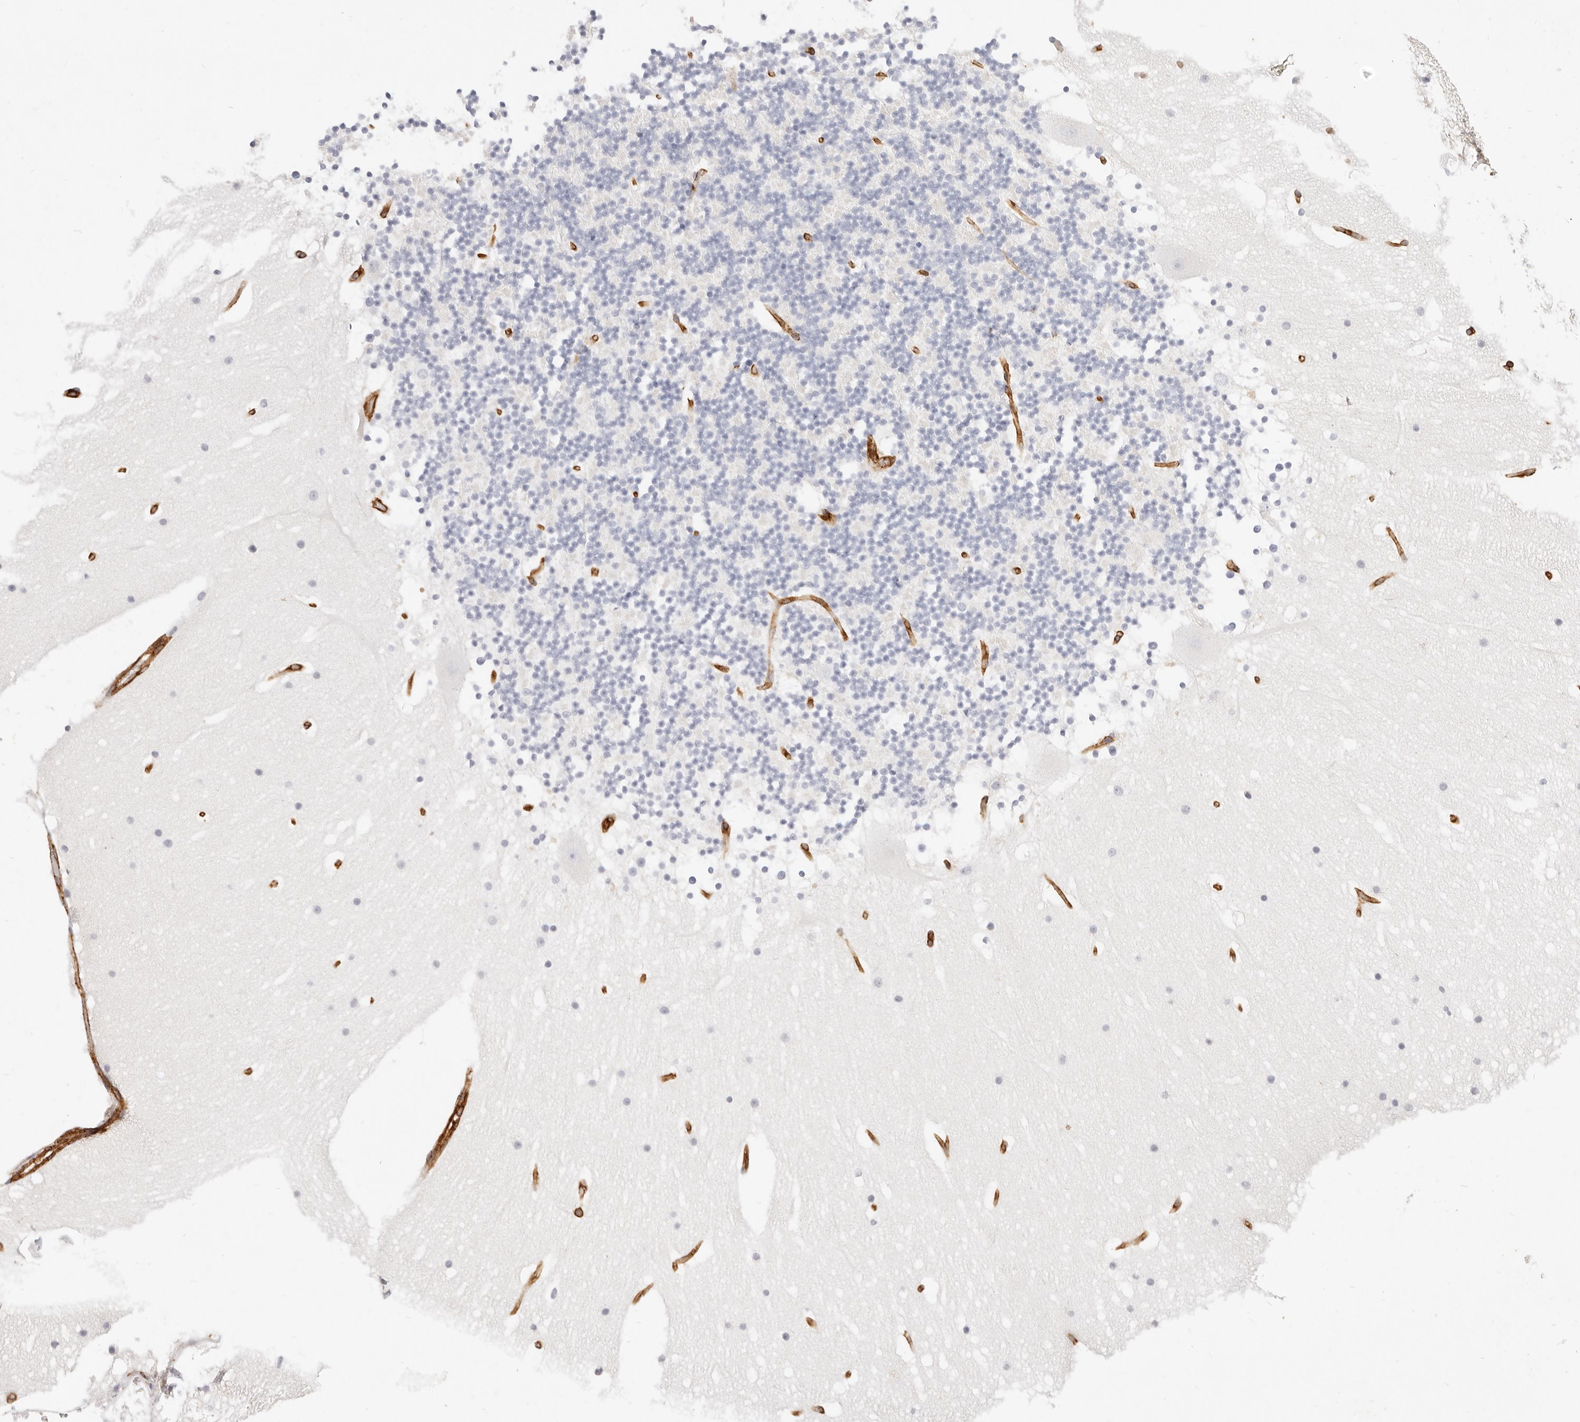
{"staining": {"intensity": "negative", "quantity": "none", "location": "none"}, "tissue": "cerebellum", "cell_type": "Cells in granular layer", "image_type": "normal", "snomed": [{"axis": "morphology", "description": "Normal tissue, NOS"}, {"axis": "topography", "description": "Cerebellum"}], "caption": "Protein analysis of benign cerebellum shows no significant expression in cells in granular layer. (Immunohistochemistry (ihc), brightfield microscopy, high magnification).", "gene": "NUS1", "patient": {"sex": "male", "age": 57}}